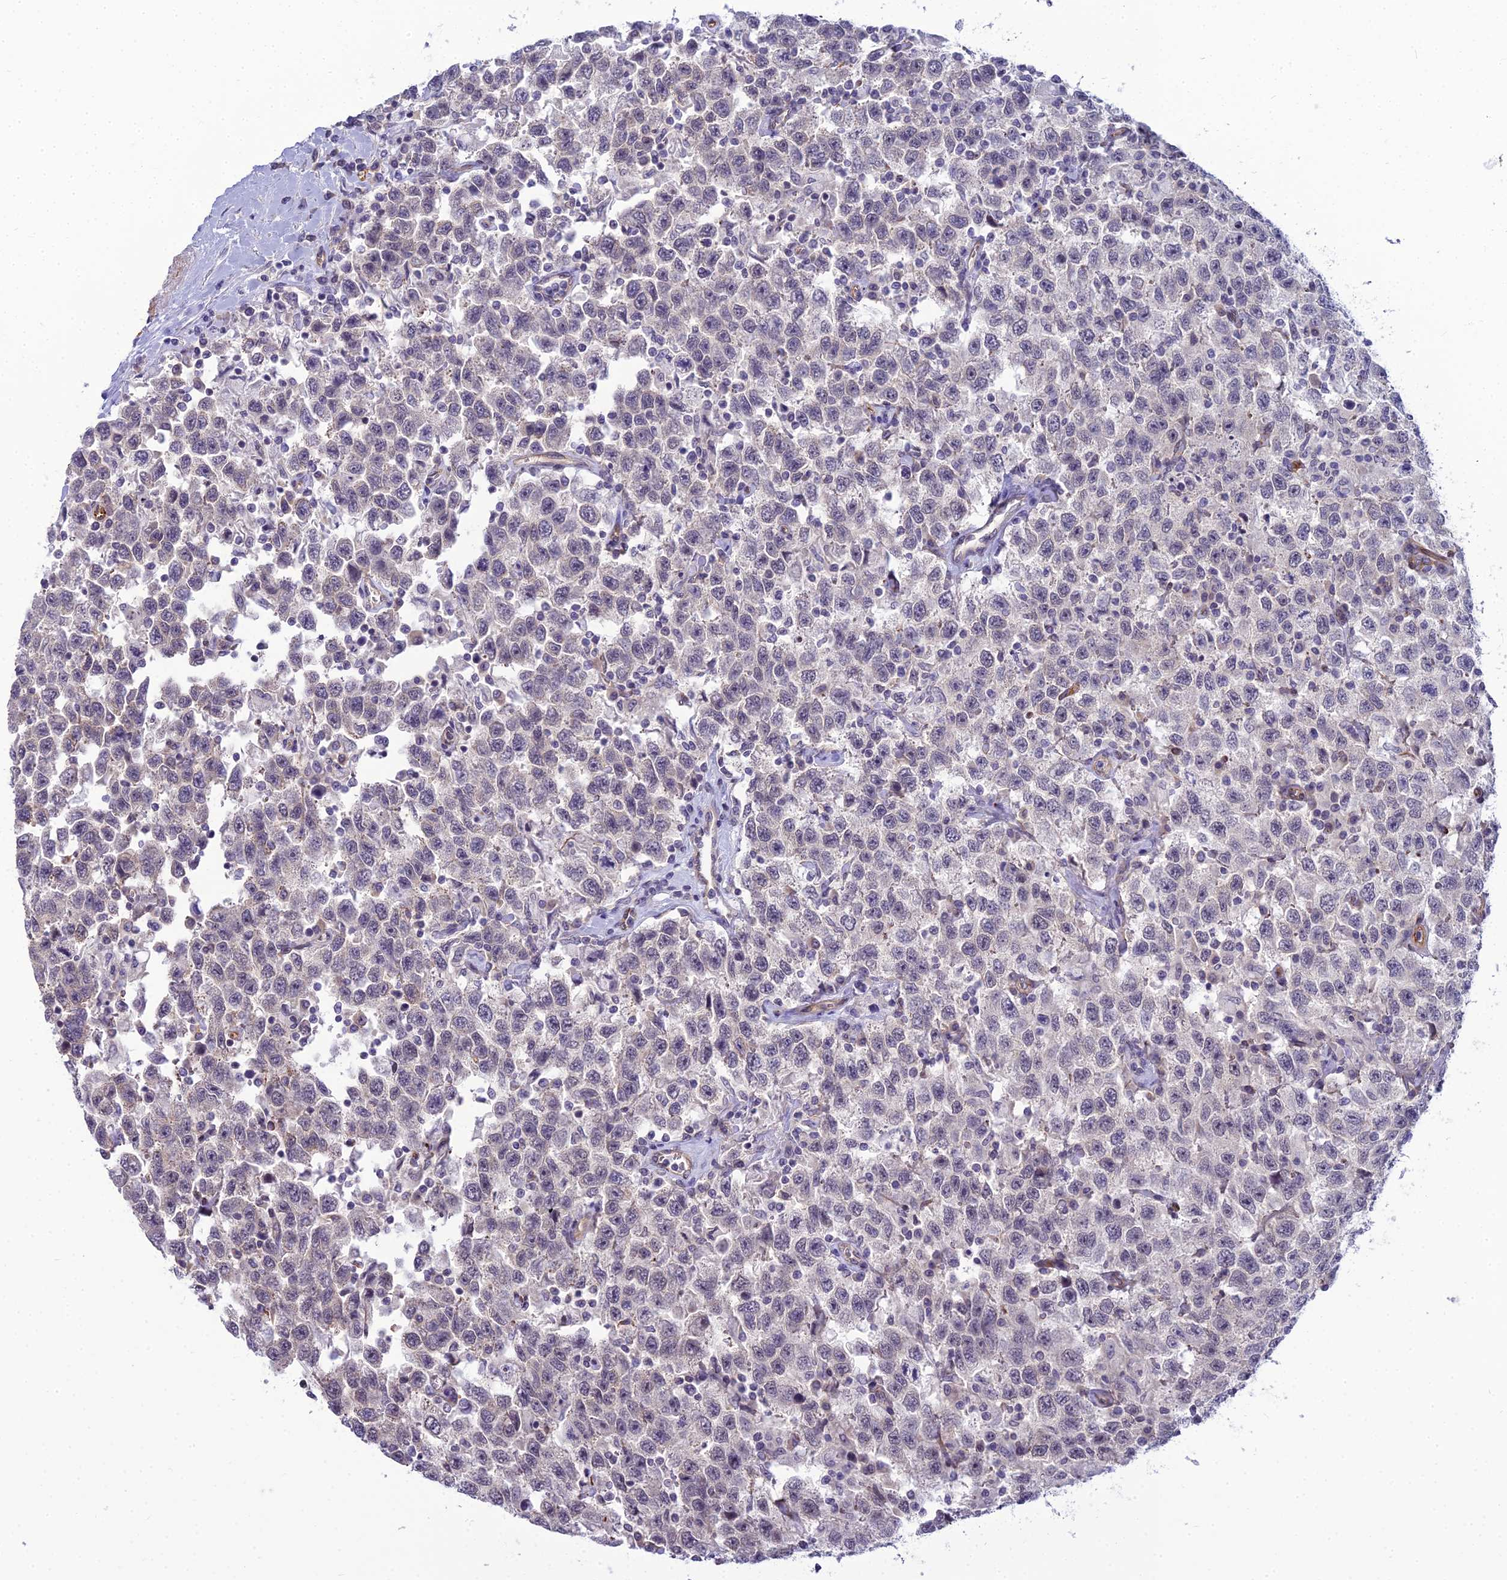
{"staining": {"intensity": "negative", "quantity": "none", "location": "none"}, "tissue": "testis cancer", "cell_type": "Tumor cells", "image_type": "cancer", "snomed": [{"axis": "morphology", "description": "Seminoma, NOS"}, {"axis": "topography", "description": "Testis"}], "caption": "A high-resolution micrograph shows IHC staining of seminoma (testis), which reveals no significant expression in tumor cells.", "gene": "RGL3", "patient": {"sex": "male", "age": 41}}